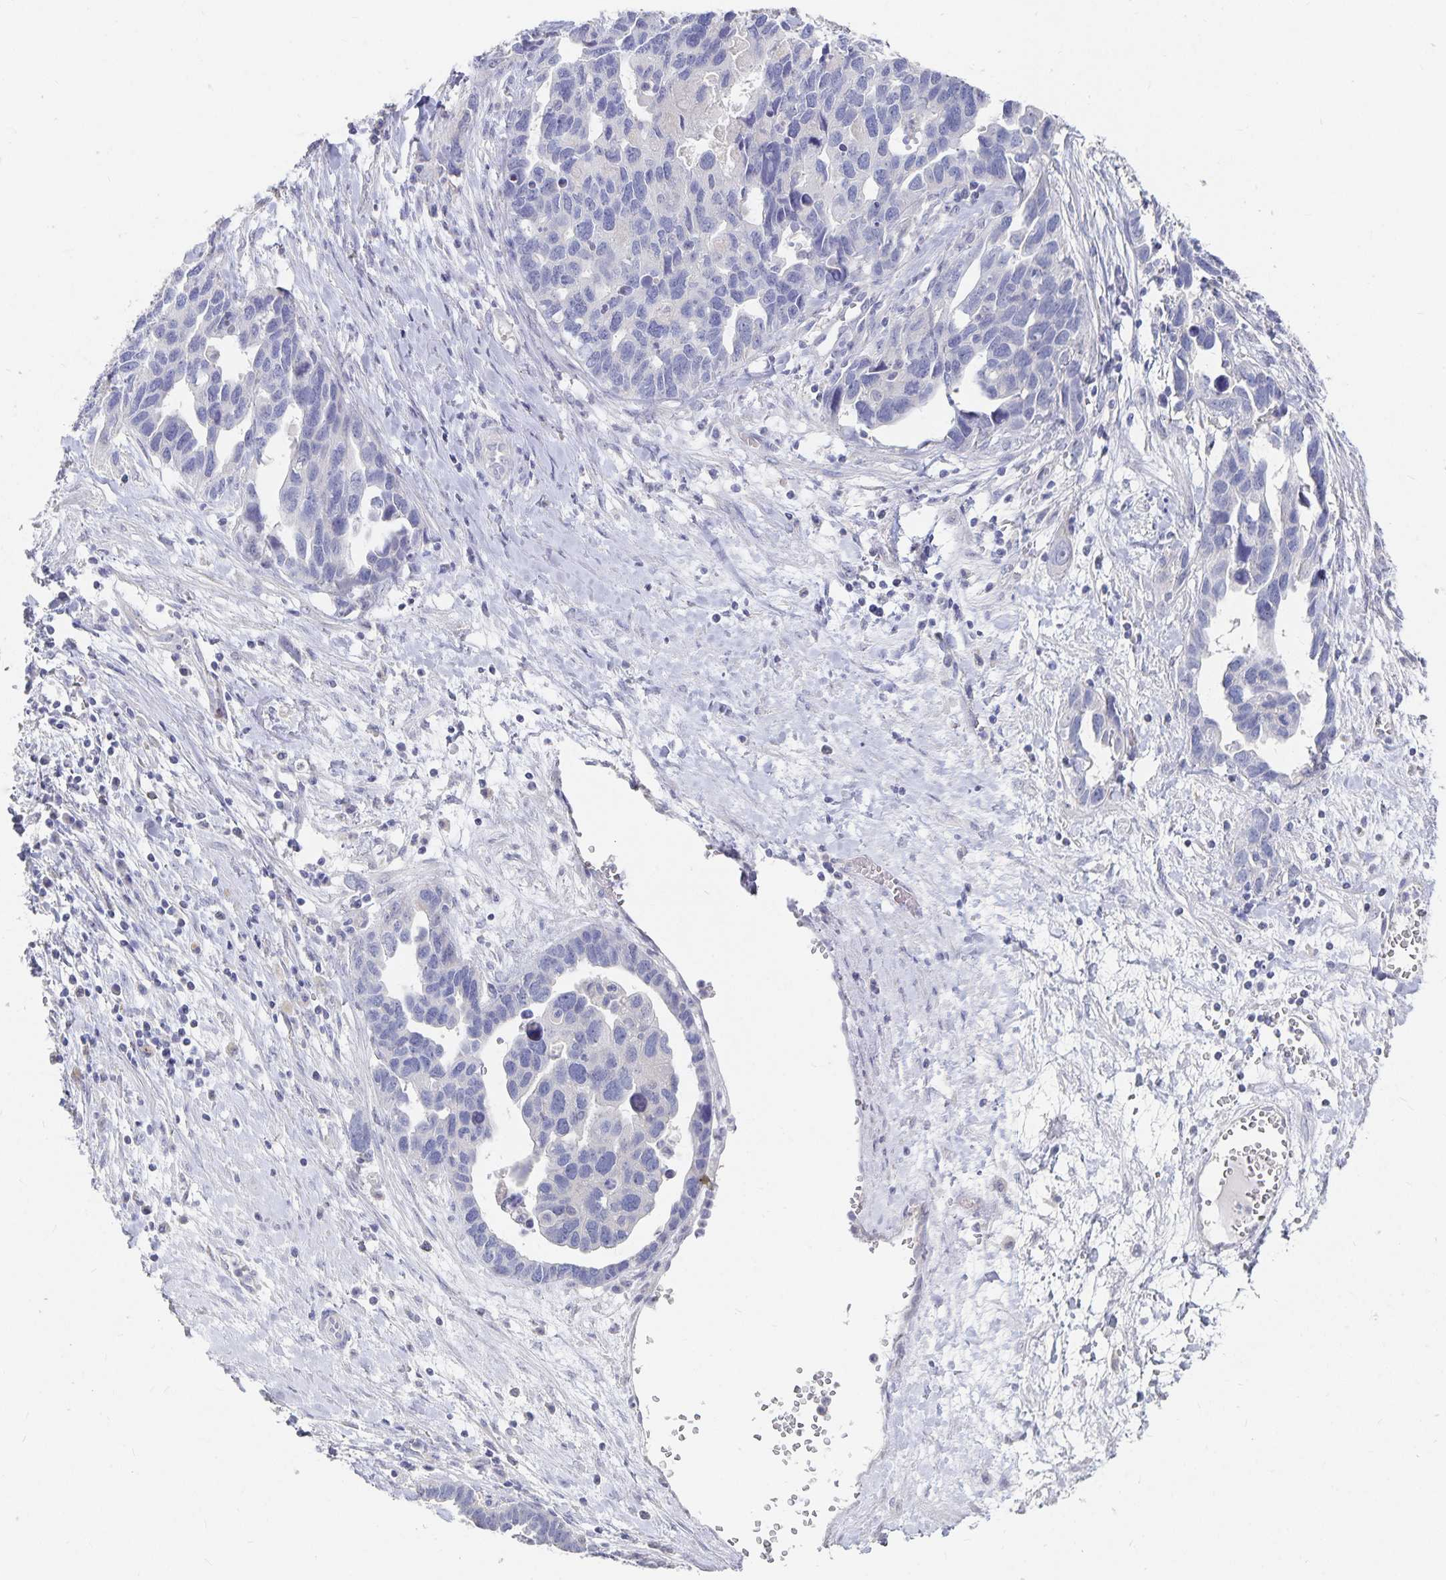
{"staining": {"intensity": "negative", "quantity": "none", "location": "none"}, "tissue": "ovarian cancer", "cell_type": "Tumor cells", "image_type": "cancer", "snomed": [{"axis": "morphology", "description": "Cystadenocarcinoma, serous, NOS"}, {"axis": "topography", "description": "Ovary"}], "caption": "Immunohistochemistry image of ovarian serous cystadenocarcinoma stained for a protein (brown), which exhibits no expression in tumor cells.", "gene": "DNAH9", "patient": {"sex": "female", "age": 54}}